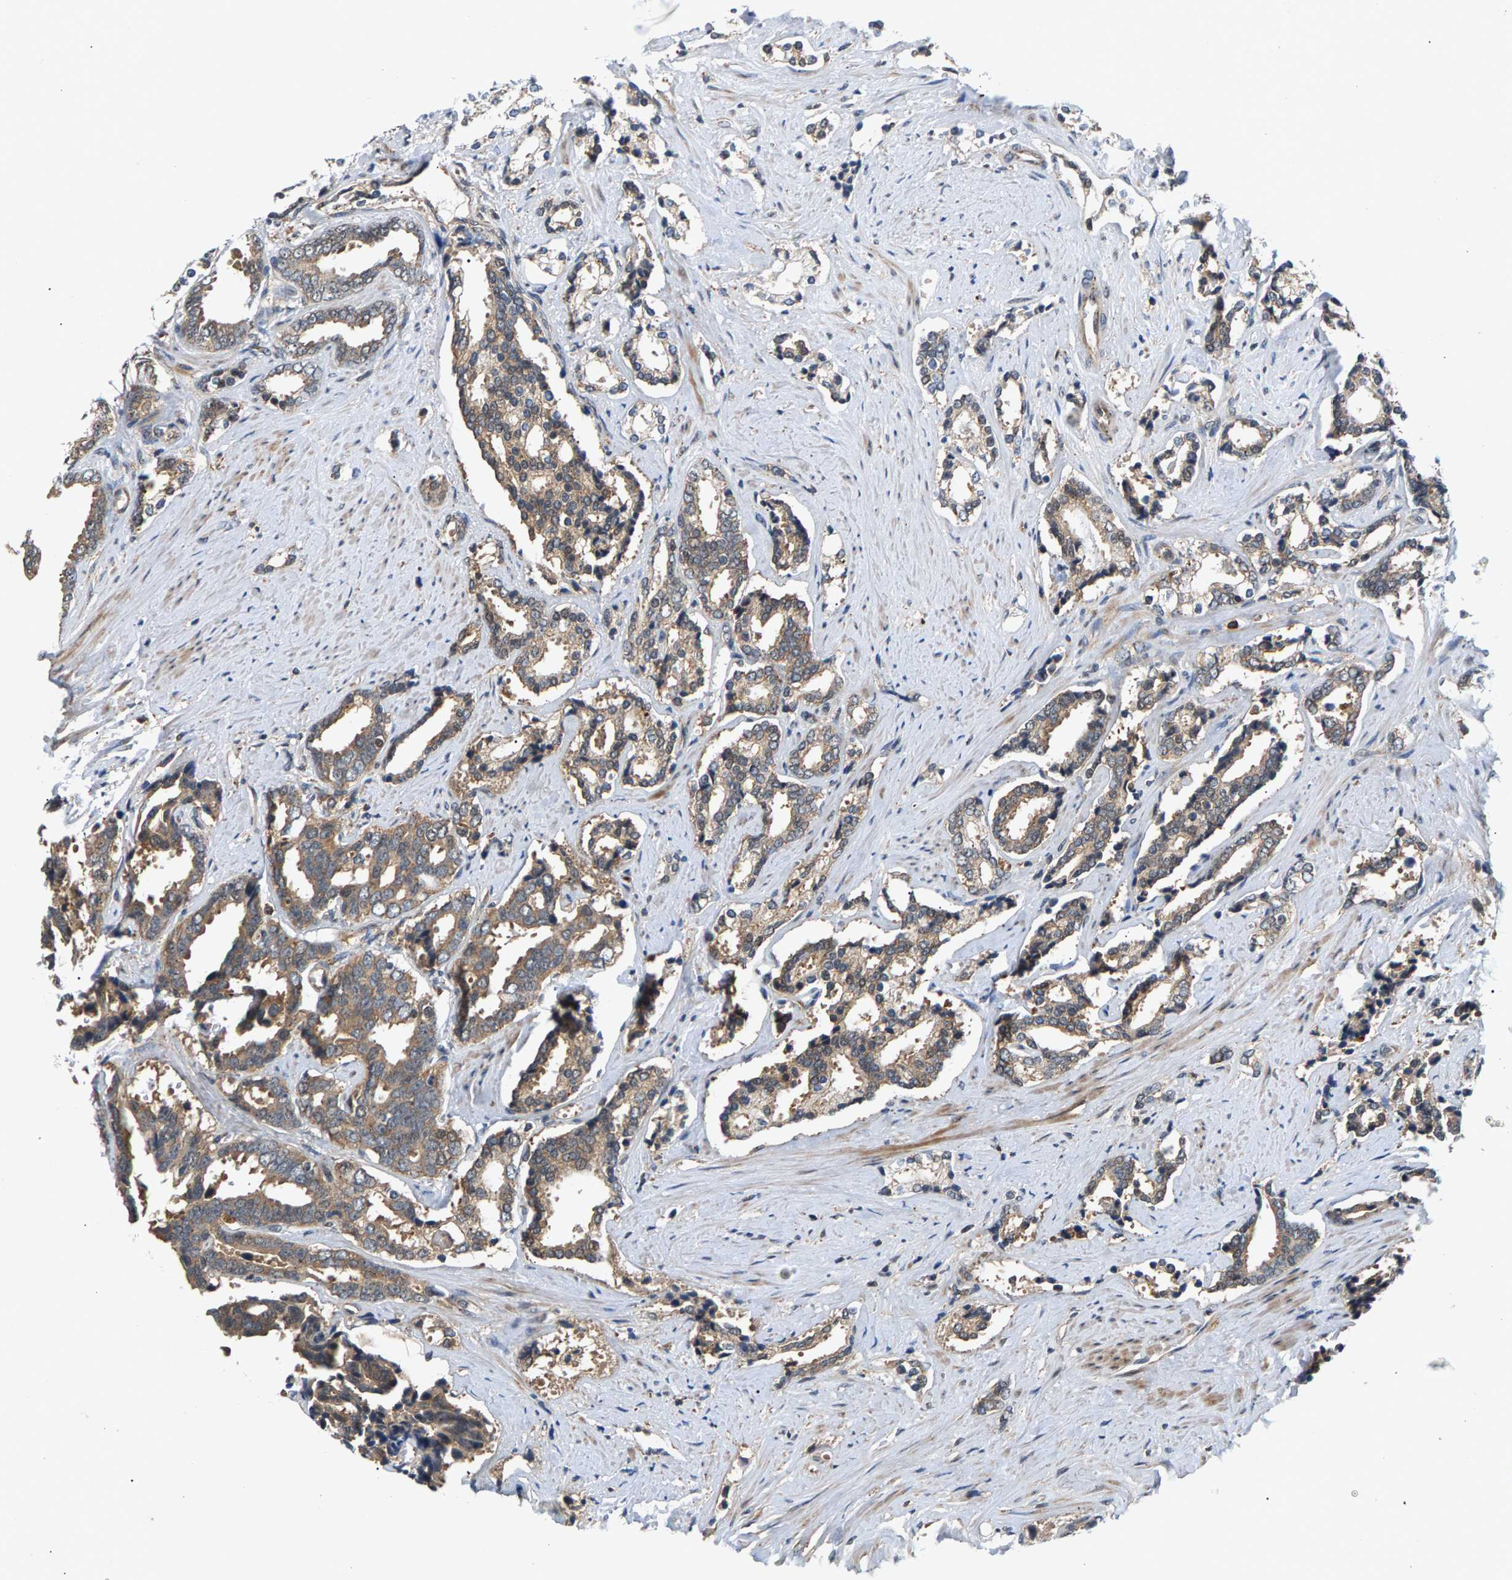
{"staining": {"intensity": "moderate", "quantity": ">75%", "location": "cytoplasmic/membranous"}, "tissue": "prostate cancer", "cell_type": "Tumor cells", "image_type": "cancer", "snomed": [{"axis": "morphology", "description": "Adenocarcinoma, High grade"}, {"axis": "topography", "description": "Prostate"}], "caption": "Prostate cancer stained for a protein displays moderate cytoplasmic/membranous positivity in tumor cells. The protein is stained brown, and the nuclei are stained in blue (DAB (3,3'-diaminobenzidine) IHC with brightfield microscopy, high magnification).", "gene": "MAP2K5", "patient": {"sex": "male", "age": 67}}